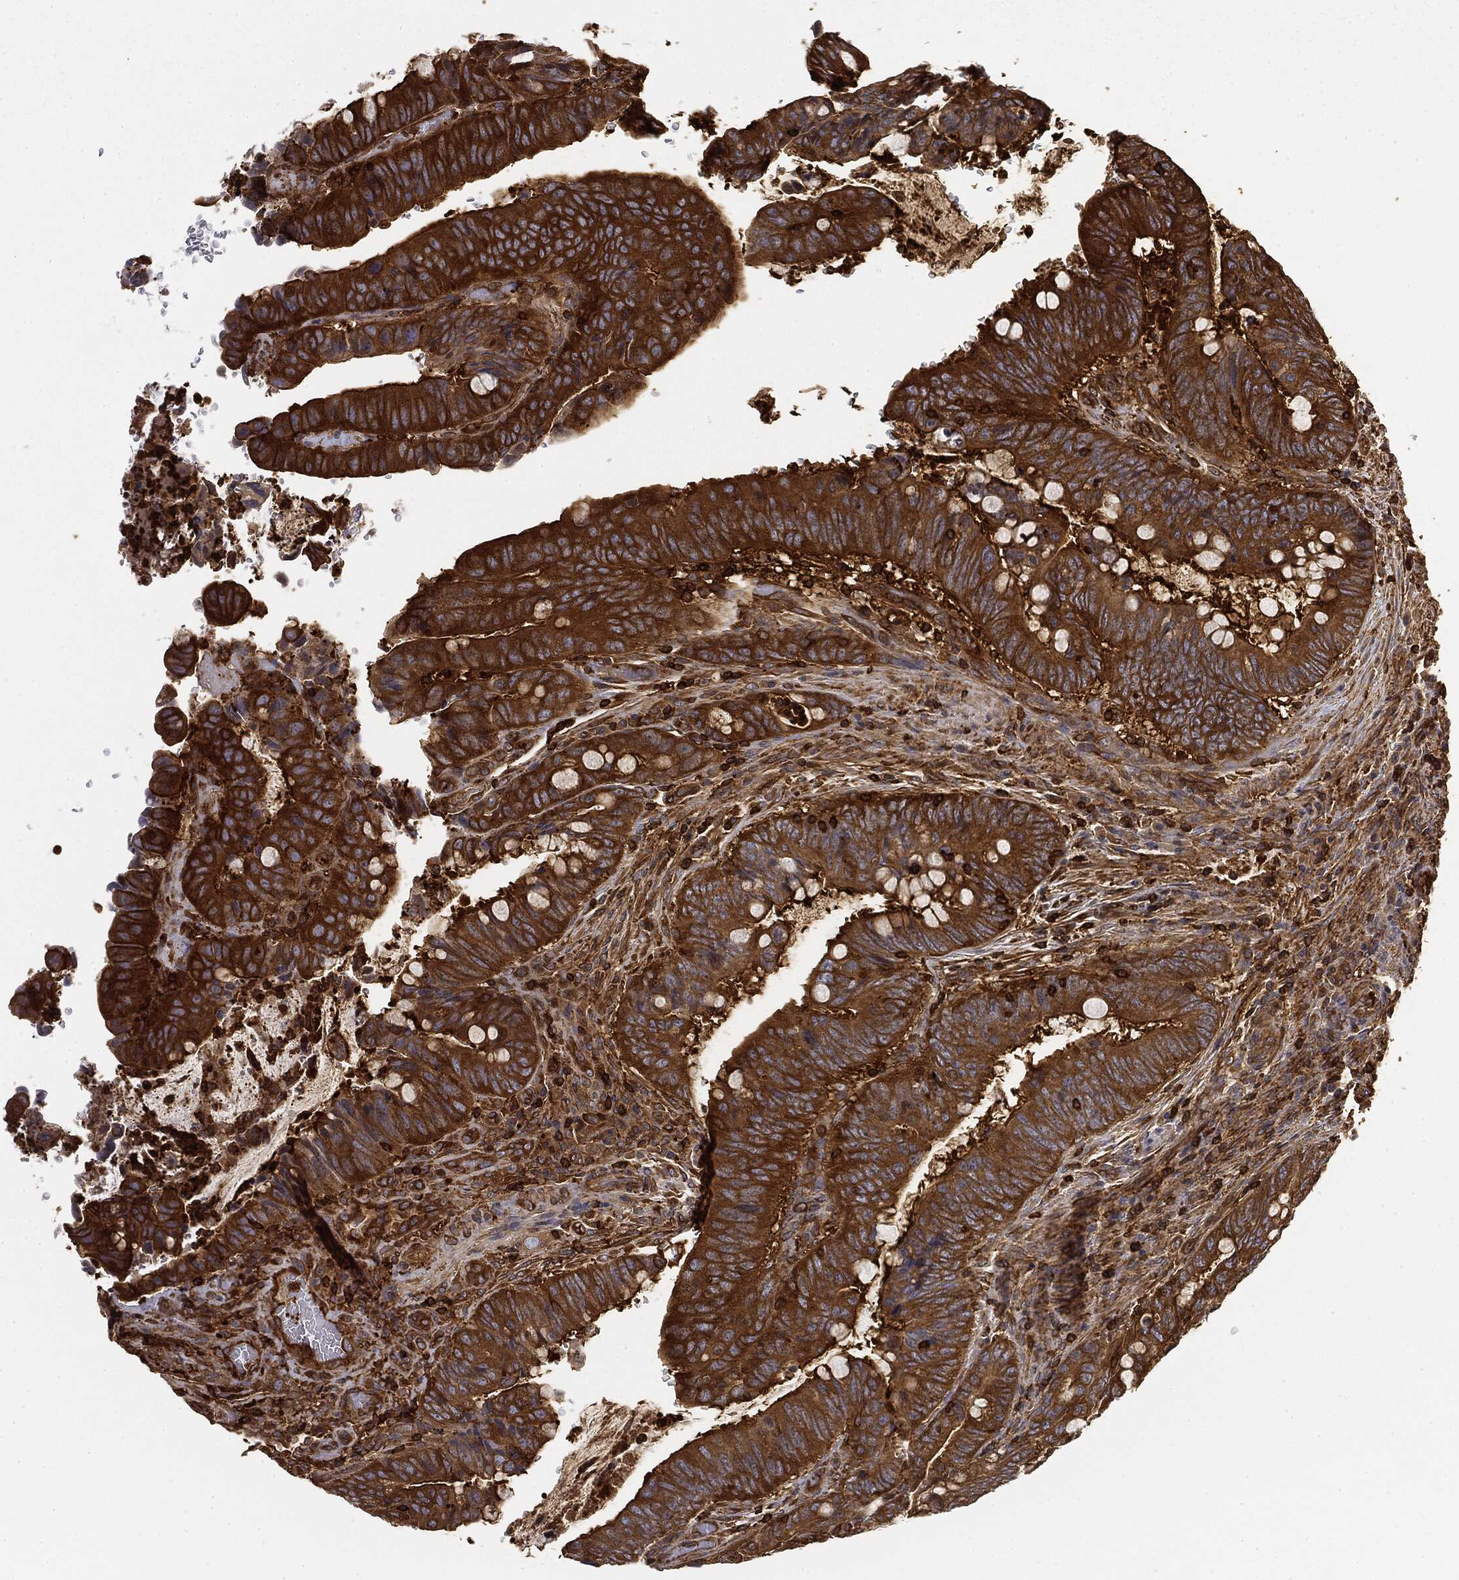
{"staining": {"intensity": "strong", "quantity": ">75%", "location": "cytoplasmic/membranous"}, "tissue": "colorectal cancer", "cell_type": "Tumor cells", "image_type": "cancer", "snomed": [{"axis": "morphology", "description": "Normal tissue, NOS"}, {"axis": "morphology", "description": "Adenocarcinoma, NOS"}, {"axis": "topography", "description": "Rectum"}, {"axis": "topography", "description": "Peripheral nerve tissue"}], "caption": "Immunohistochemistry (DAB (3,3'-diaminobenzidine)) staining of human colorectal cancer (adenocarcinoma) exhibits strong cytoplasmic/membranous protein expression in about >75% of tumor cells.", "gene": "WDR1", "patient": {"sex": "male", "age": 92}}